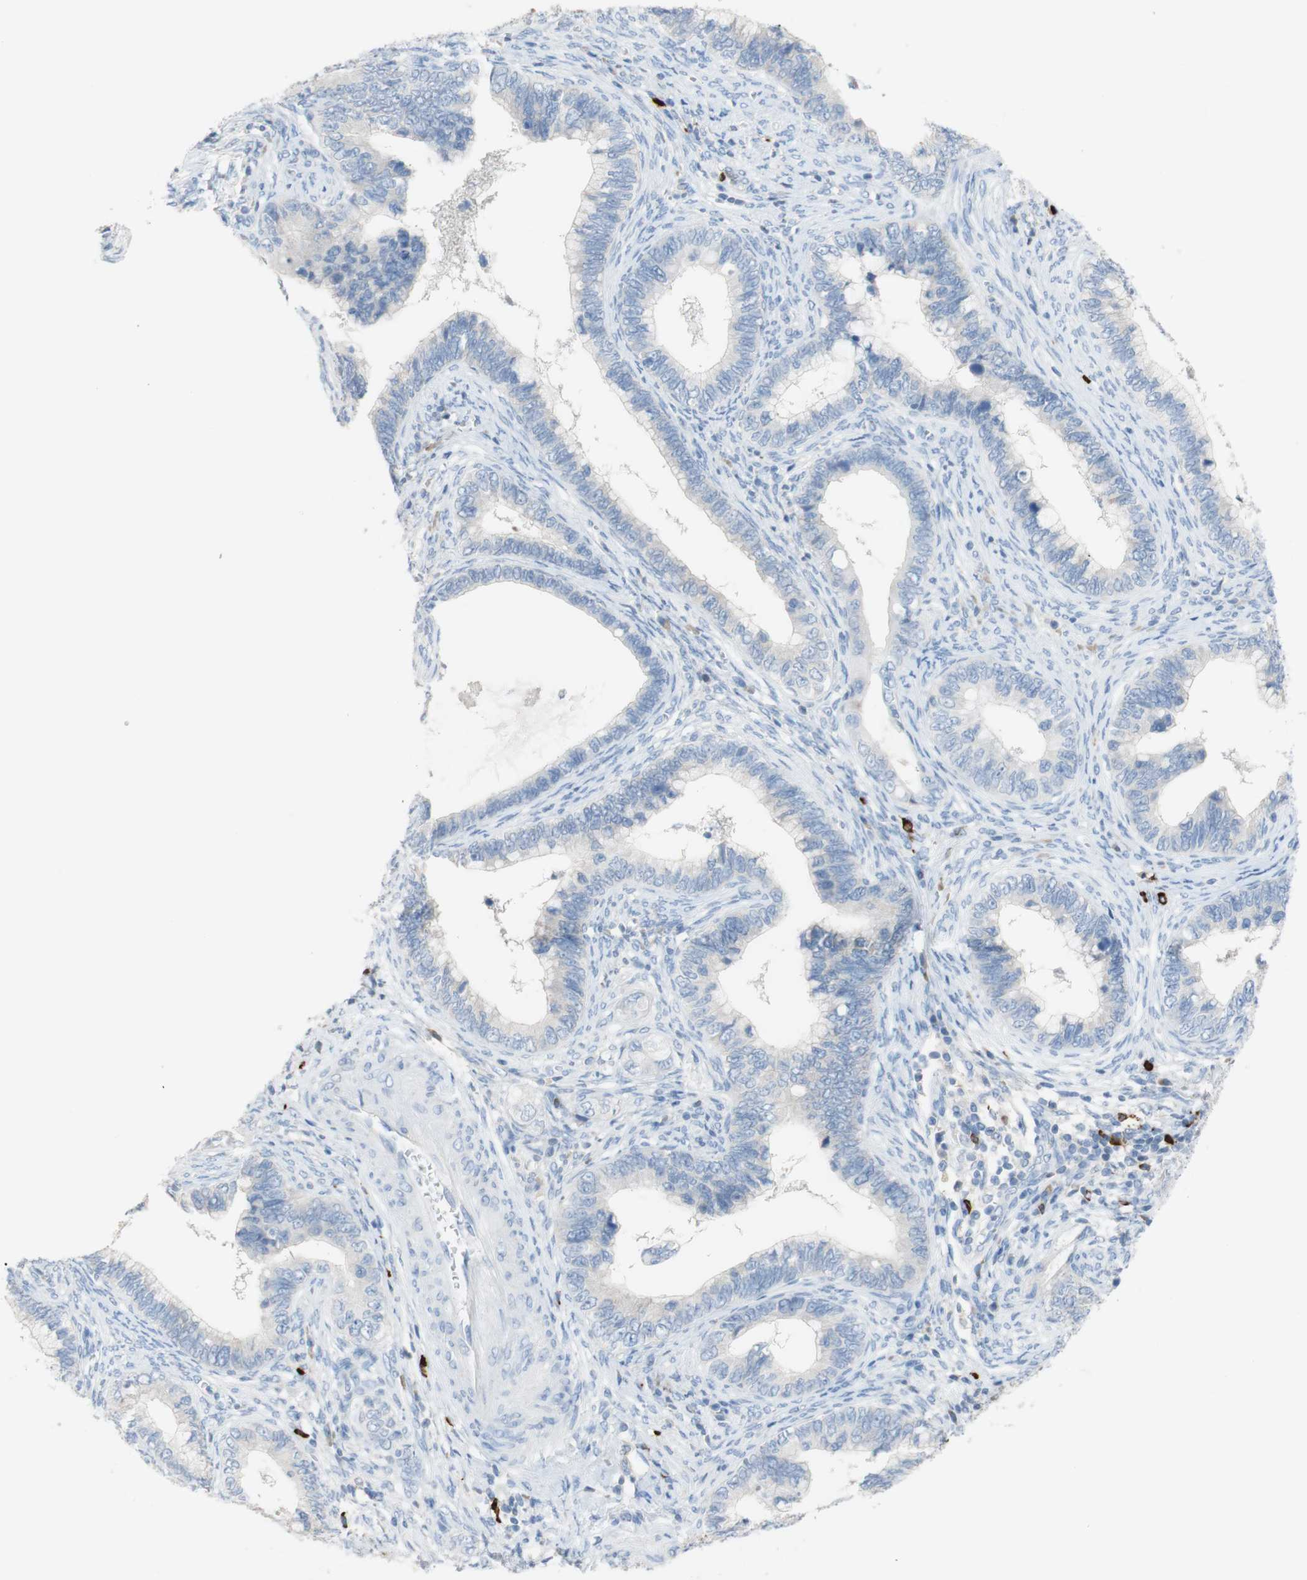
{"staining": {"intensity": "negative", "quantity": "none", "location": "none"}, "tissue": "cervical cancer", "cell_type": "Tumor cells", "image_type": "cancer", "snomed": [{"axis": "morphology", "description": "Adenocarcinoma, NOS"}, {"axis": "topography", "description": "Cervix"}], "caption": "The immunohistochemistry histopathology image has no significant staining in tumor cells of cervical adenocarcinoma tissue.", "gene": "PACSIN1", "patient": {"sex": "female", "age": 44}}